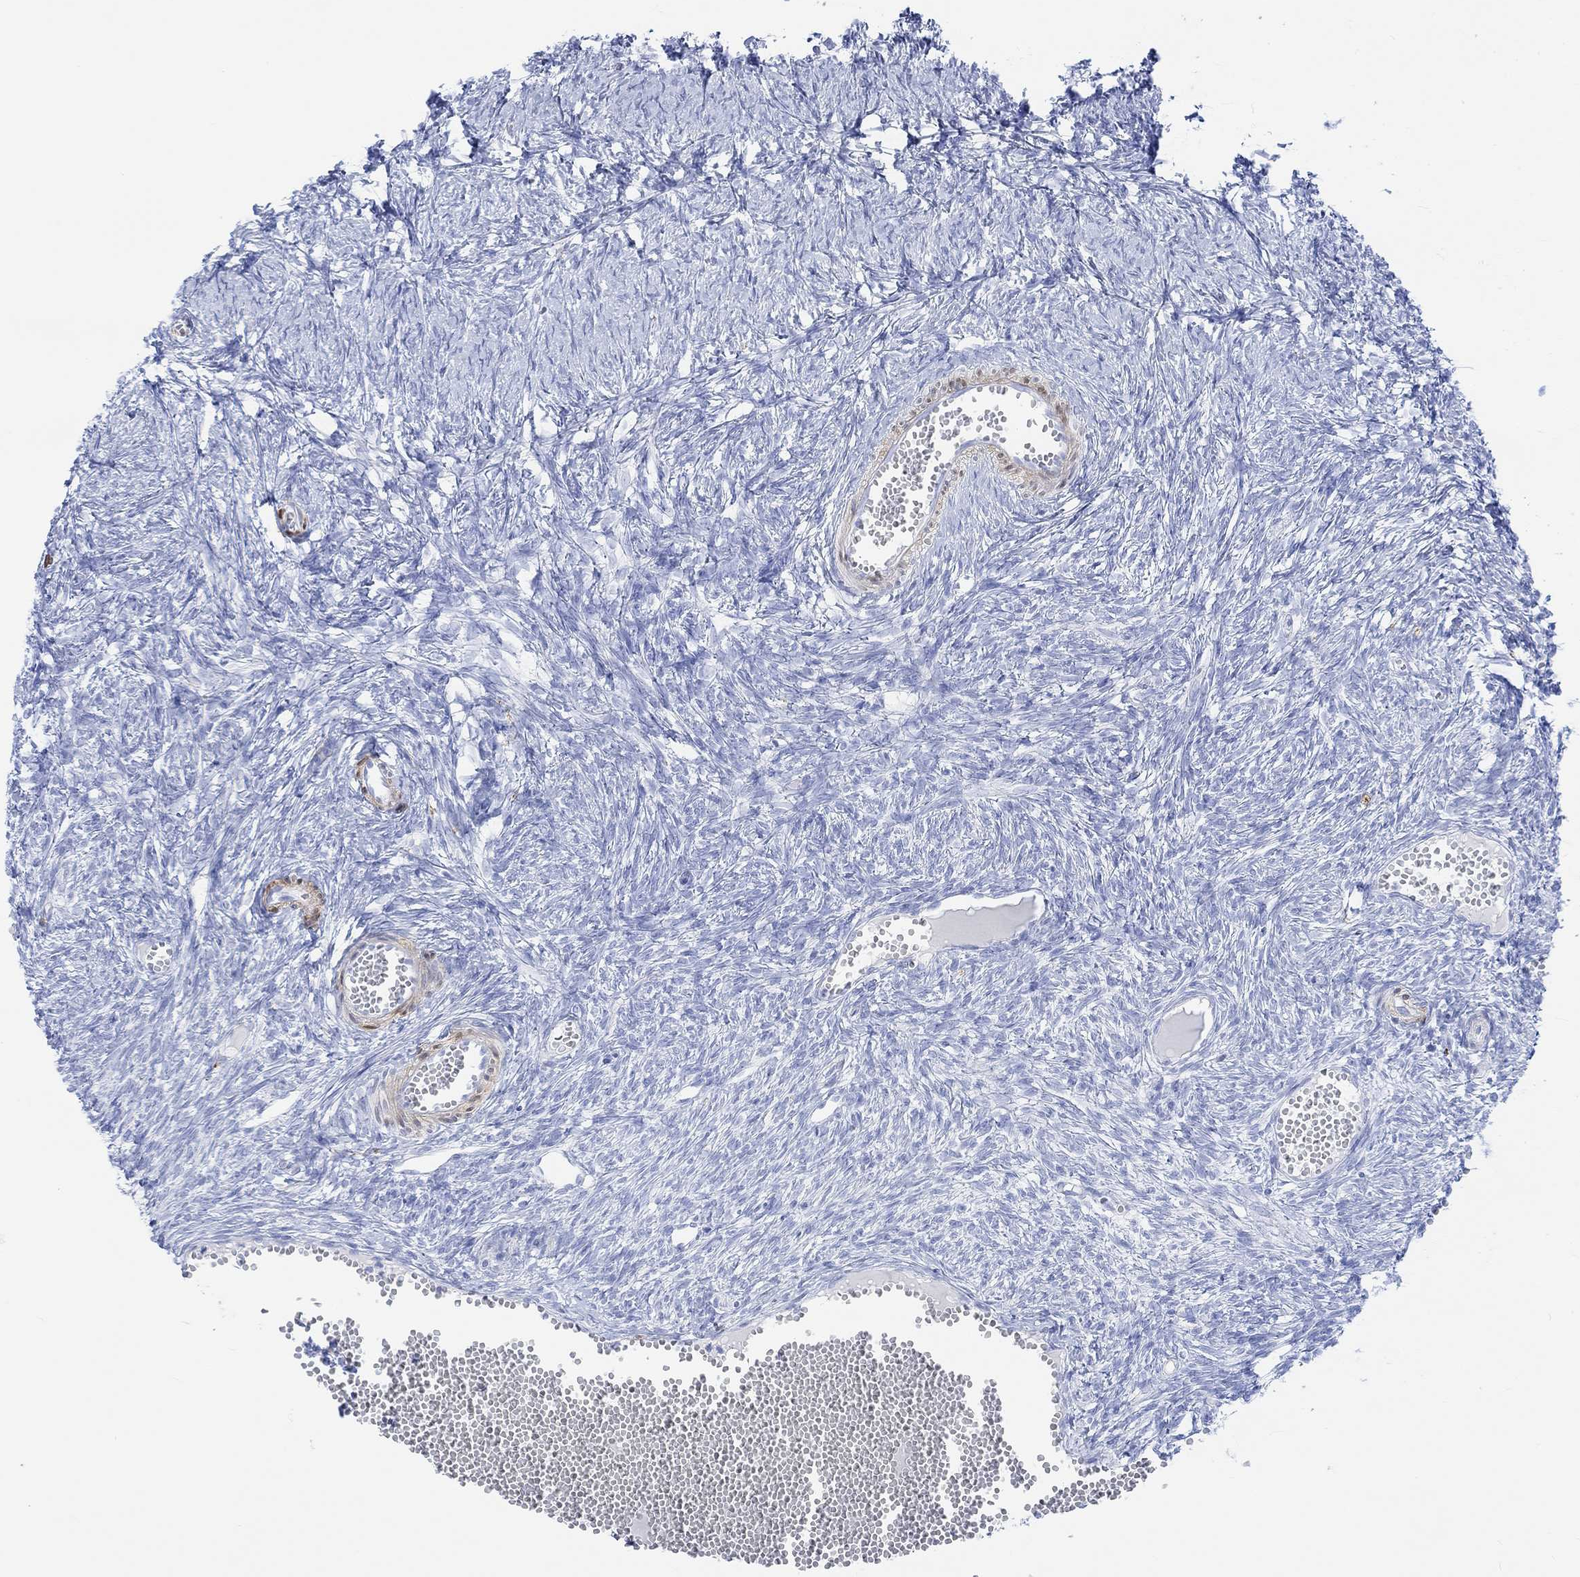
{"staining": {"intensity": "negative", "quantity": "none", "location": "none"}, "tissue": "ovary", "cell_type": "Follicle cells", "image_type": "normal", "snomed": [{"axis": "morphology", "description": "Normal tissue, NOS"}, {"axis": "topography", "description": "Ovary"}], "caption": "This micrograph is of unremarkable ovary stained with IHC to label a protein in brown with the nuclei are counter-stained blue. There is no staining in follicle cells. (DAB immunohistochemistry (IHC) visualized using brightfield microscopy, high magnification).", "gene": "TPPP3", "patient": {"sex": "female", "age": 43}}